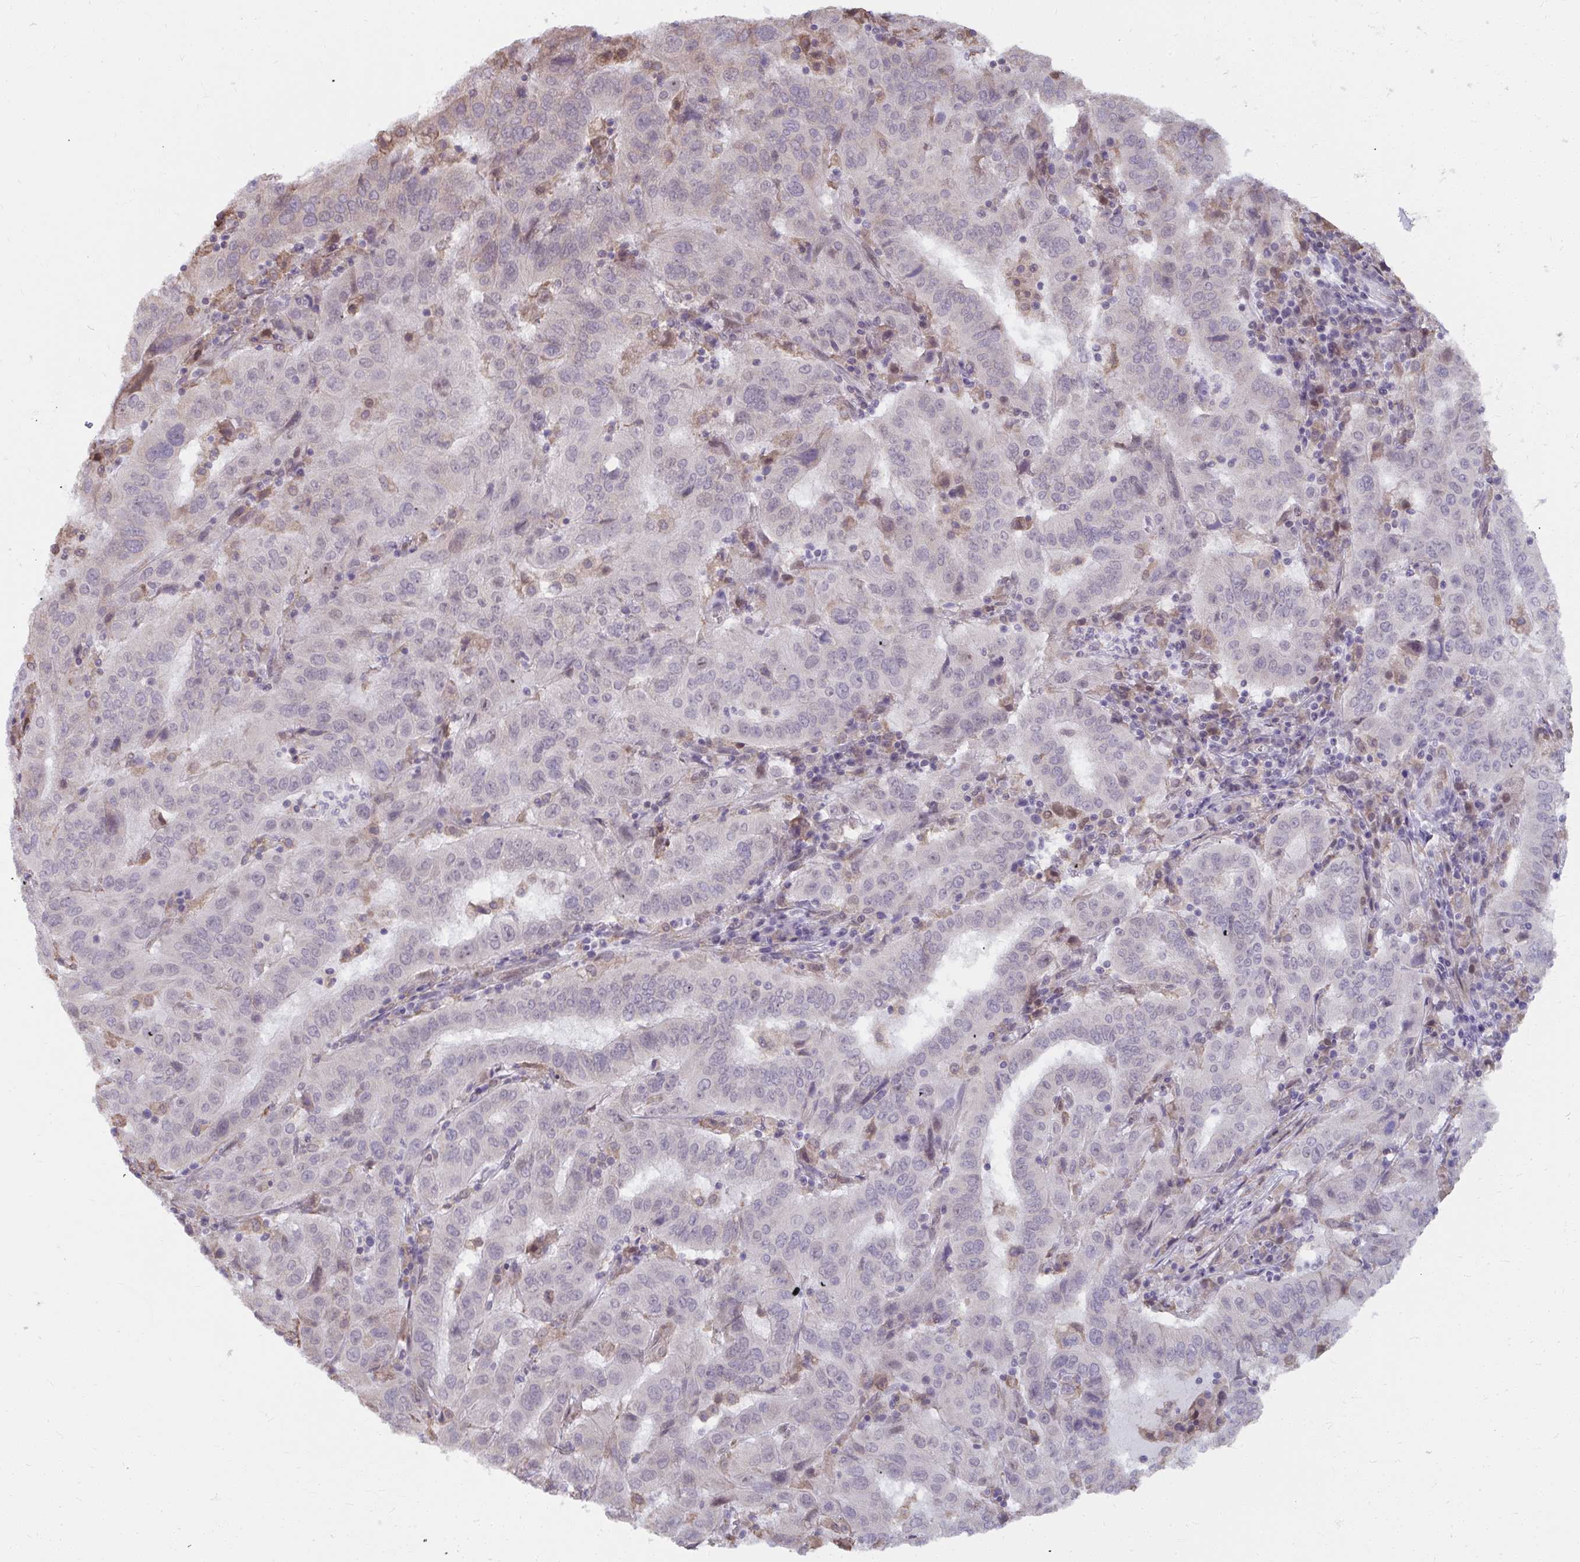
{"staining": {"intensity": "negative", "quantity": "none", "location": "none"}, "tissue": "pancreatic cancer", "cell_type": "Tumor cells", "image_type": "cancer", "snomed": [{"axis": "morphology", "description": "Adenocarcinoma, NOS"}, {"axis": "topography", "description": "Pancreas"}], "caption": "DAB immunohistochemical staining of pancreatic adenocarcinoma displays no significant expression in tumor cells.", "gene": "NMNAT1", "patient": {"sex": "male", "age": 63}}